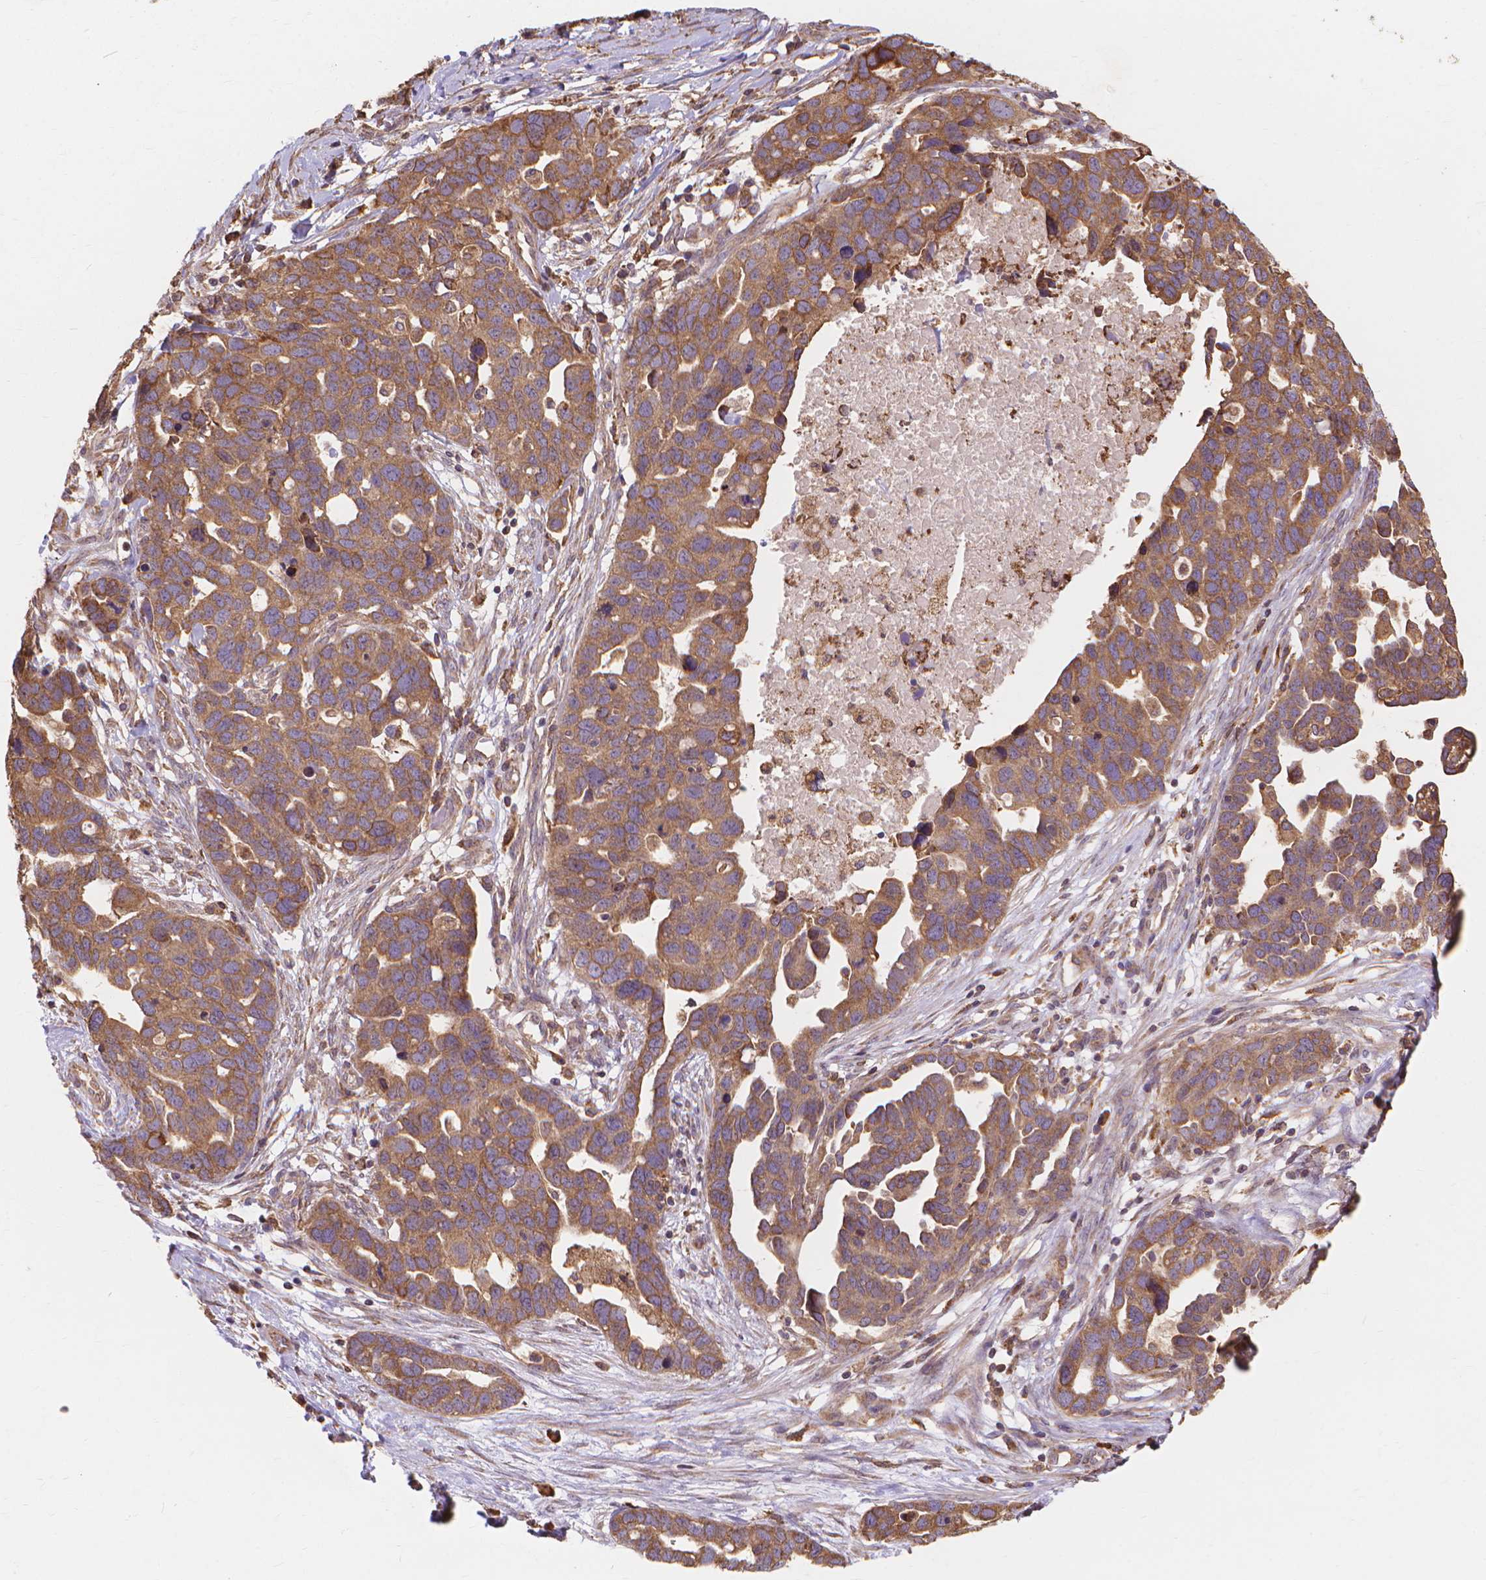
{"staining": {"intensity": "moderate", "quantity": ">75%", "location": "cytoplasmic/membranous"}, "tissue": "ovarian cancer", "cell_type": "Tumor cells", "image_type": "cancer", "snomed": [{"axis": "morphology", "description": "Cystadenocarcinoma, serous, NOS"}, {"axis": "topography", "description": "Ovary"}], "caption": "Immunohistochemistry (IHC) of ovarian cancer (serous cystadenocarcinoma) displays medium levels of moderate cytoplasmic/membranous expression in about >75% of tumor cells.", "gene": "TAB2", "patient": {"sex": "female", "age": 54}}